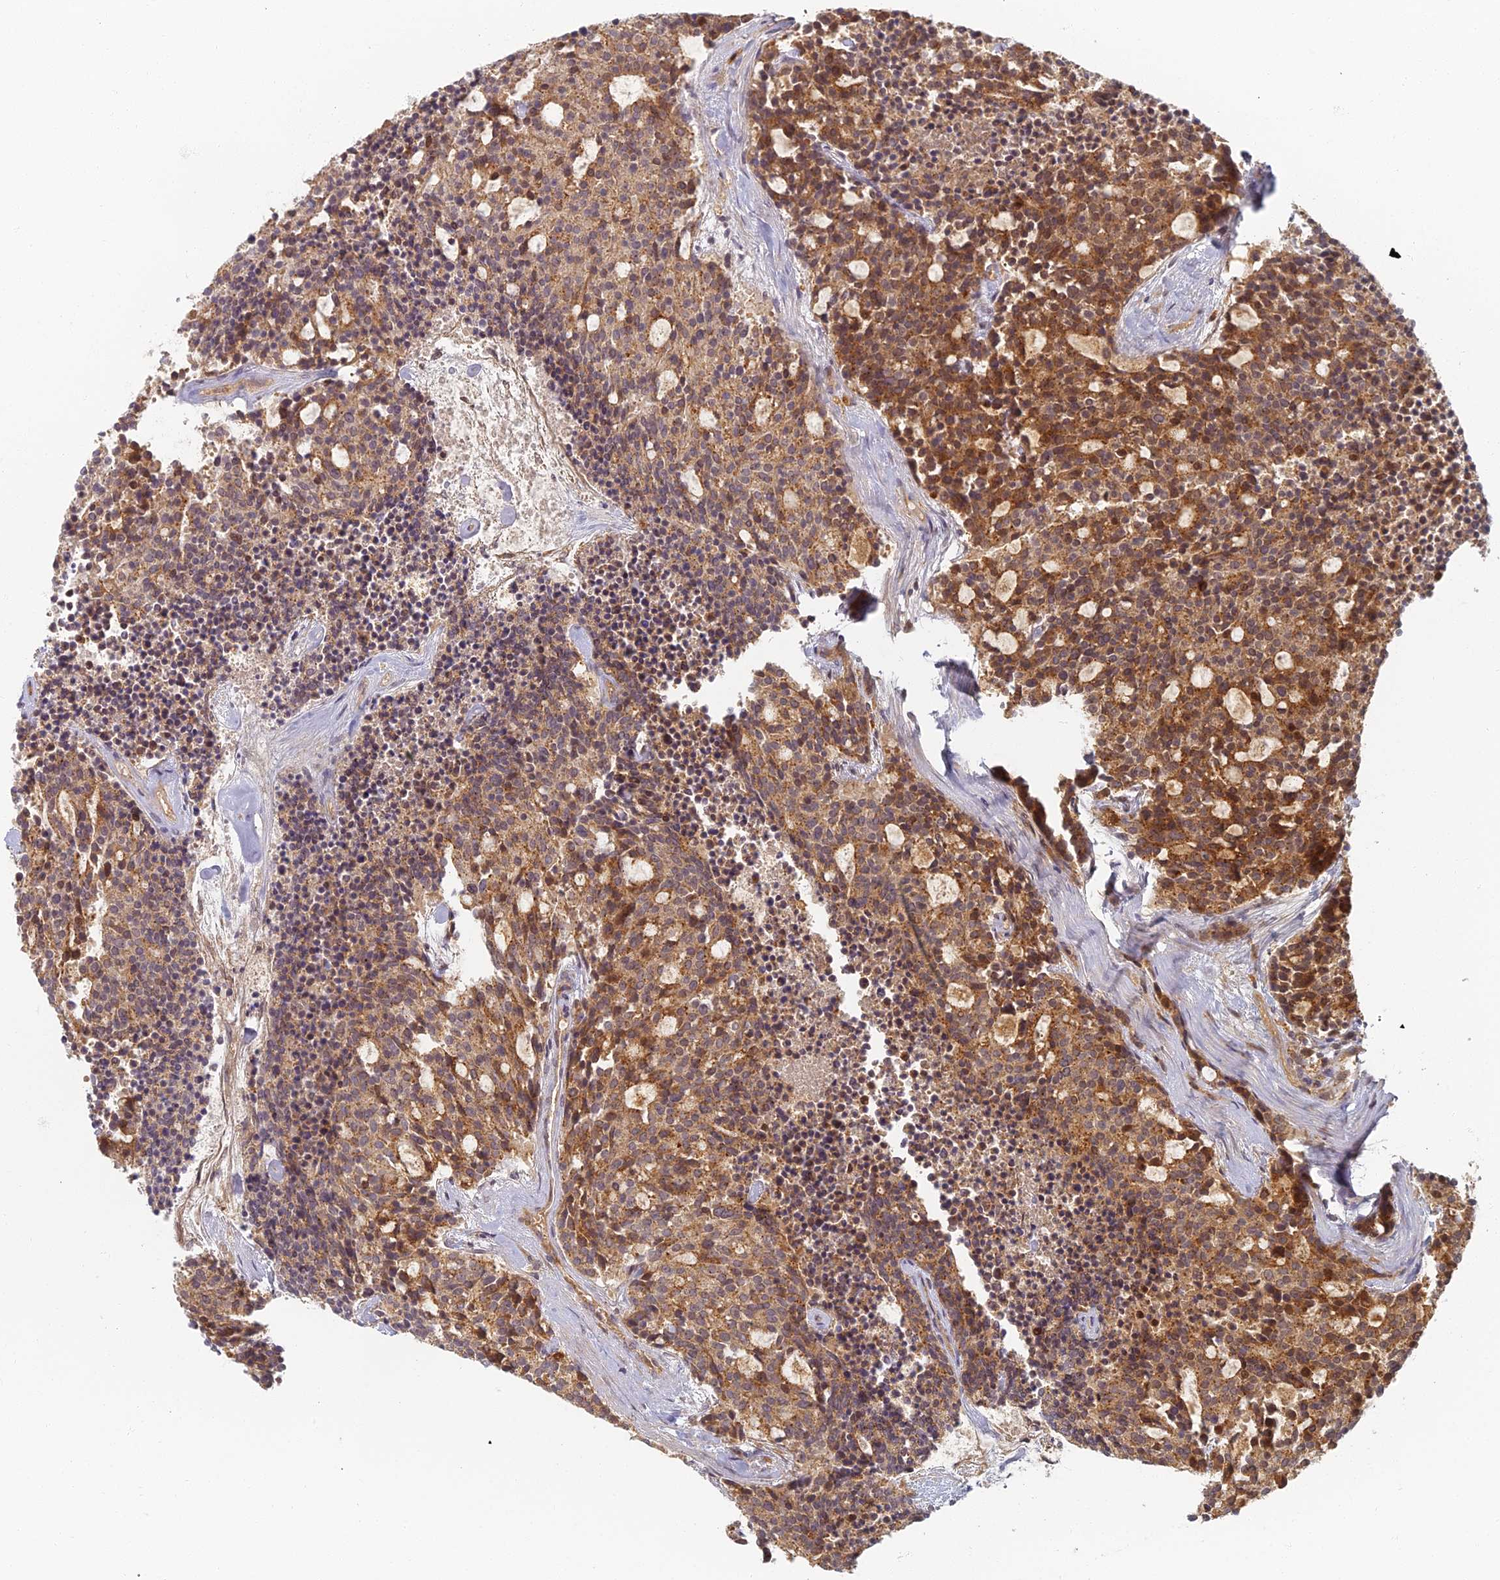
{"staining": {"intensity": "moderate", "quantity": ">75%", "location": "cytoplasmic/membranous"}, "tissue": "carcinoid", "cell_type": "Tumor cells", "image_type": "cancer", "snomed": [{"axis": "morphology", "description": "Carcinoid, malignant, NOS"}, {"axis": "topography", "description": "Pancreas"}], "caption": "Malignant carcinoid stained for a protein exhibits moderate cytoplasmic/membranous positivity in tumor cells.", "gene": "INO80D", "patient": {"sex": "female", "age": 54}}